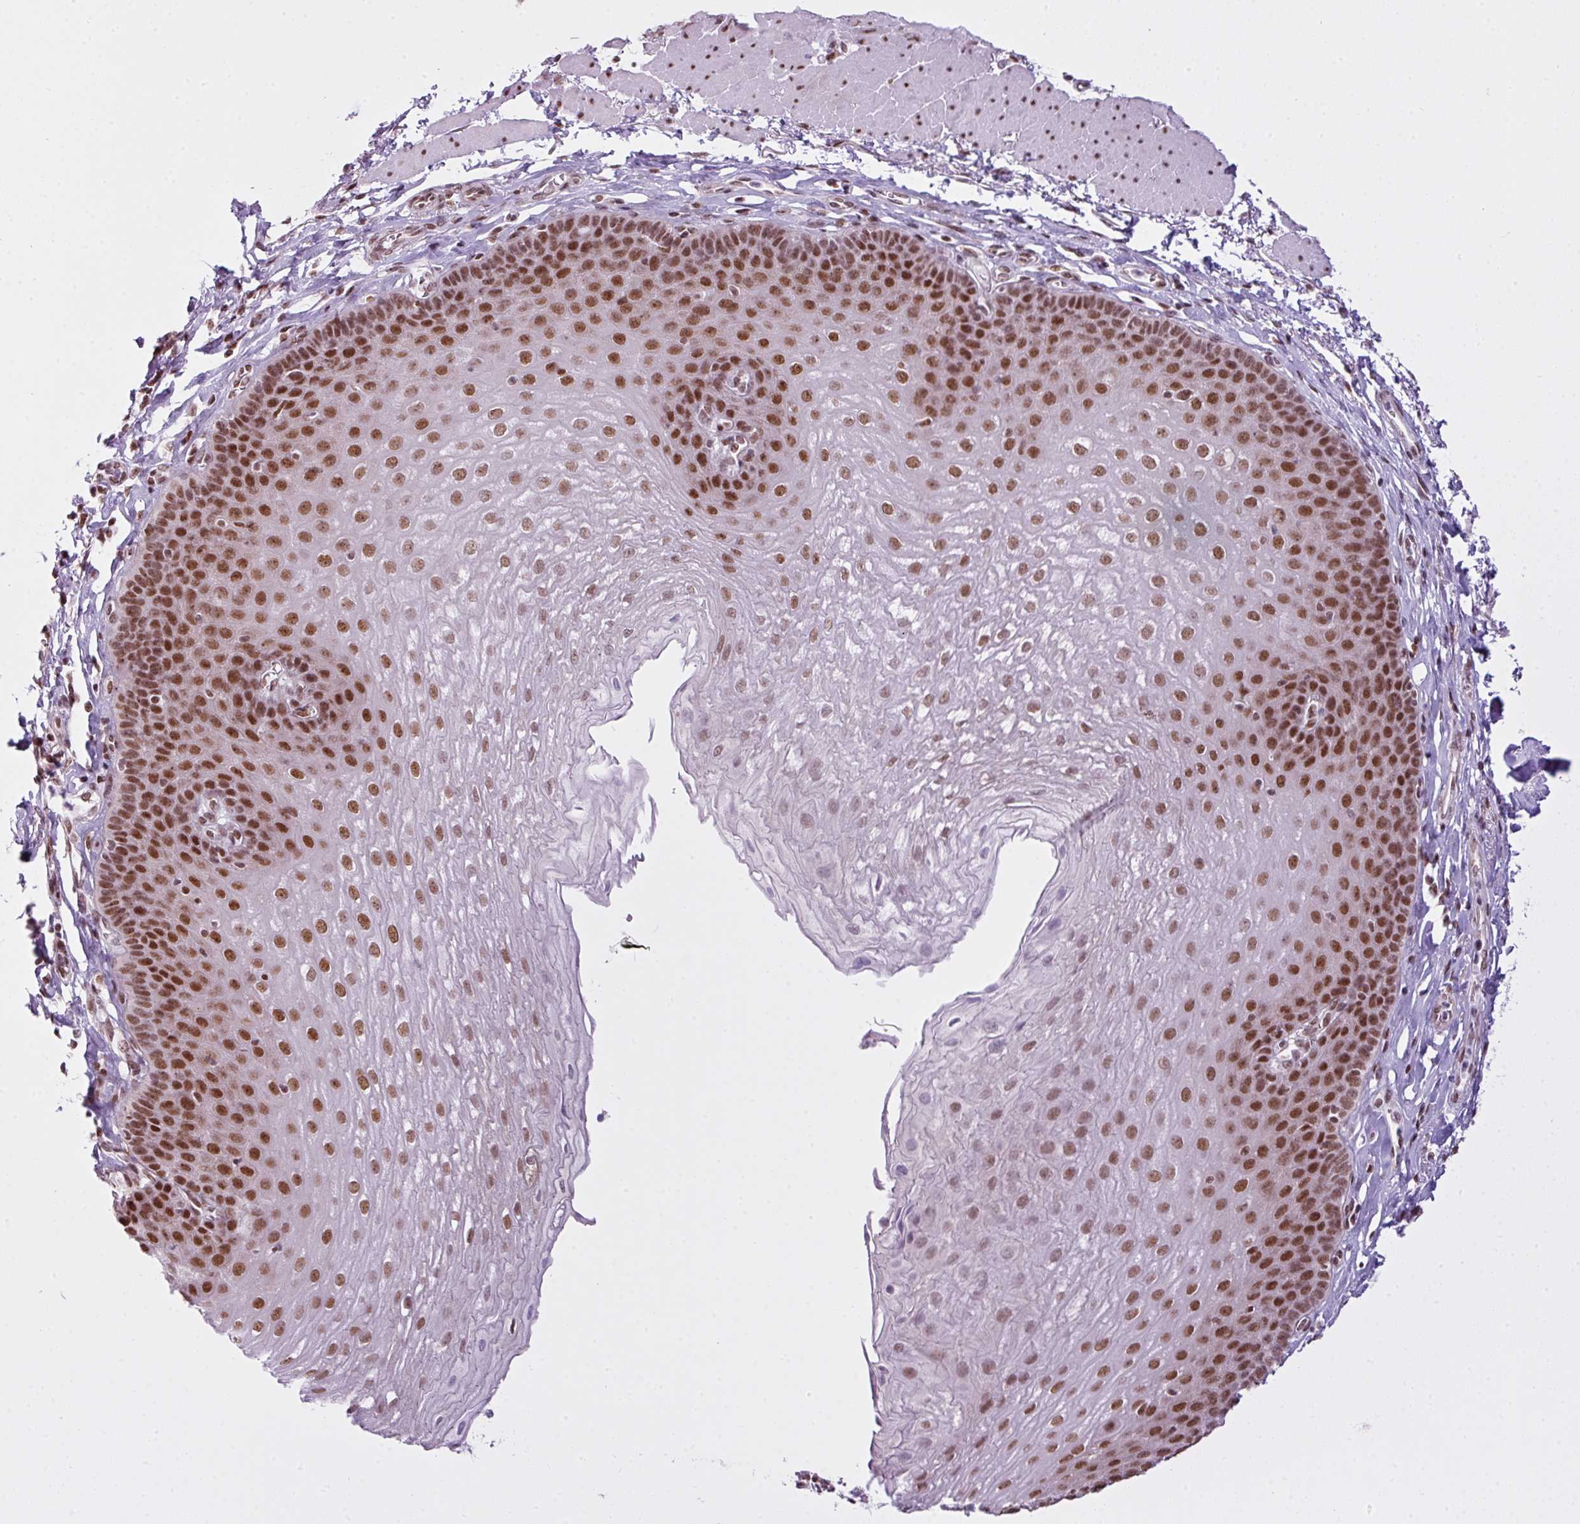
{"staining": {"intensity": "moderate", "quantity": ">75%", "location": "nuclear"}, "tissue": "esophagus", "cell_type": "Squamous epithelial cells", "image_type": "normal", "snomed": [{"axis": "morphology", "description": "Normal tissue, NOS"}, {"axis": "topography", "description": "Esophagus"}], "caption": "This image shows benign esophagus stained with IHC to label a protein in brown. The nuclear of squamous epithelial cells show moderate positivity for the protein. Nuclei are counter-stained blue.", "gene": "ARL6IP4", "patient": {"sex": "female", "age": 81}}